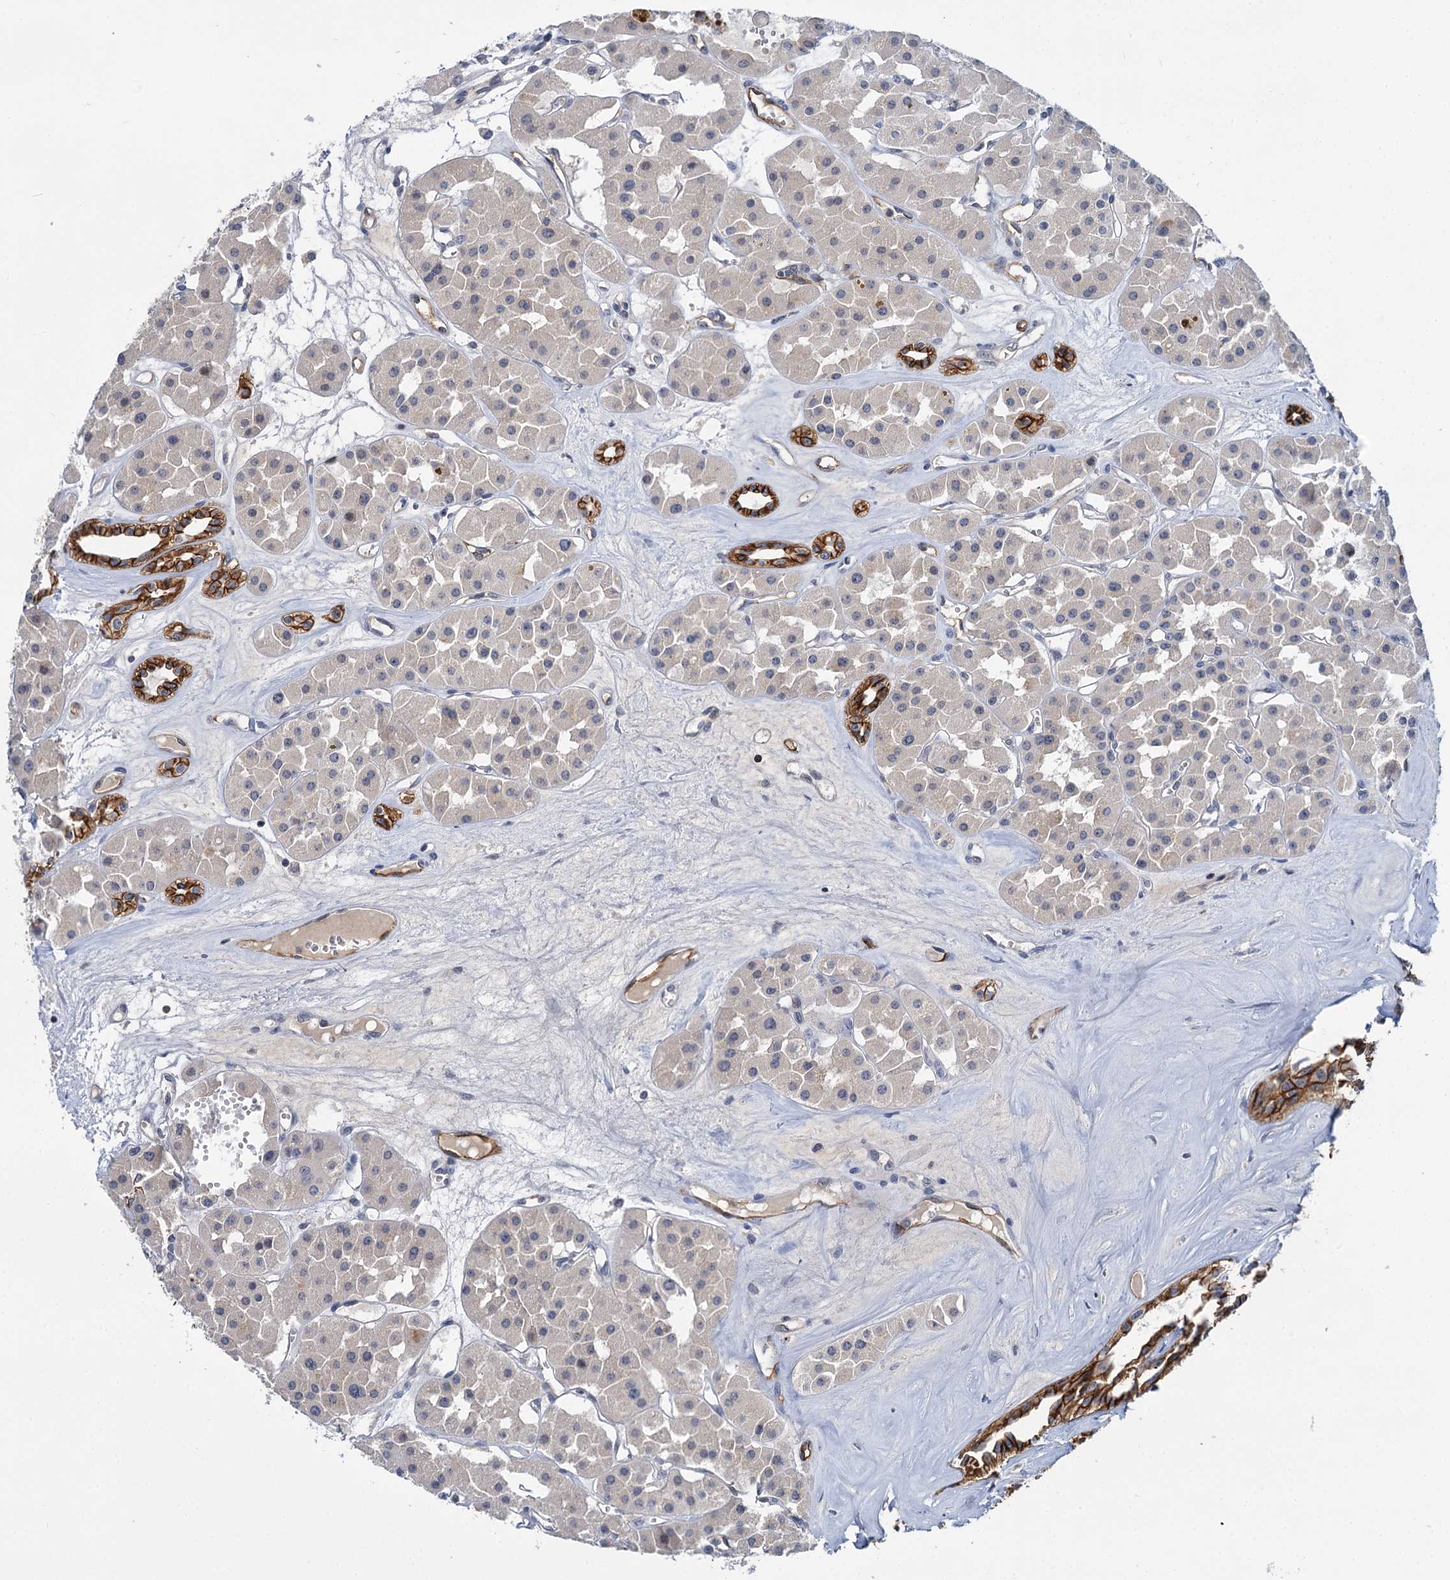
{"staining": {"intensity": "negative", "quantity": "none", "location": "none"}, "tissue": "renal cancer", "cell_type": "Tumor cells", "image_type": "cancer", "snomed": [{"axis": "morphology", "description": "Carcinoma, NOS"}, {"axis": "topography", "description": "Kidney"}], "caption": "High magnification brightfield microscopy of carcinoma (renal) stained with DAB (brown) and counterstained with hematoxylin (blue): tumor cells show no significant staining.", "gene": "ABLIM1", "patient": {"sex": "female", "age": 75}}